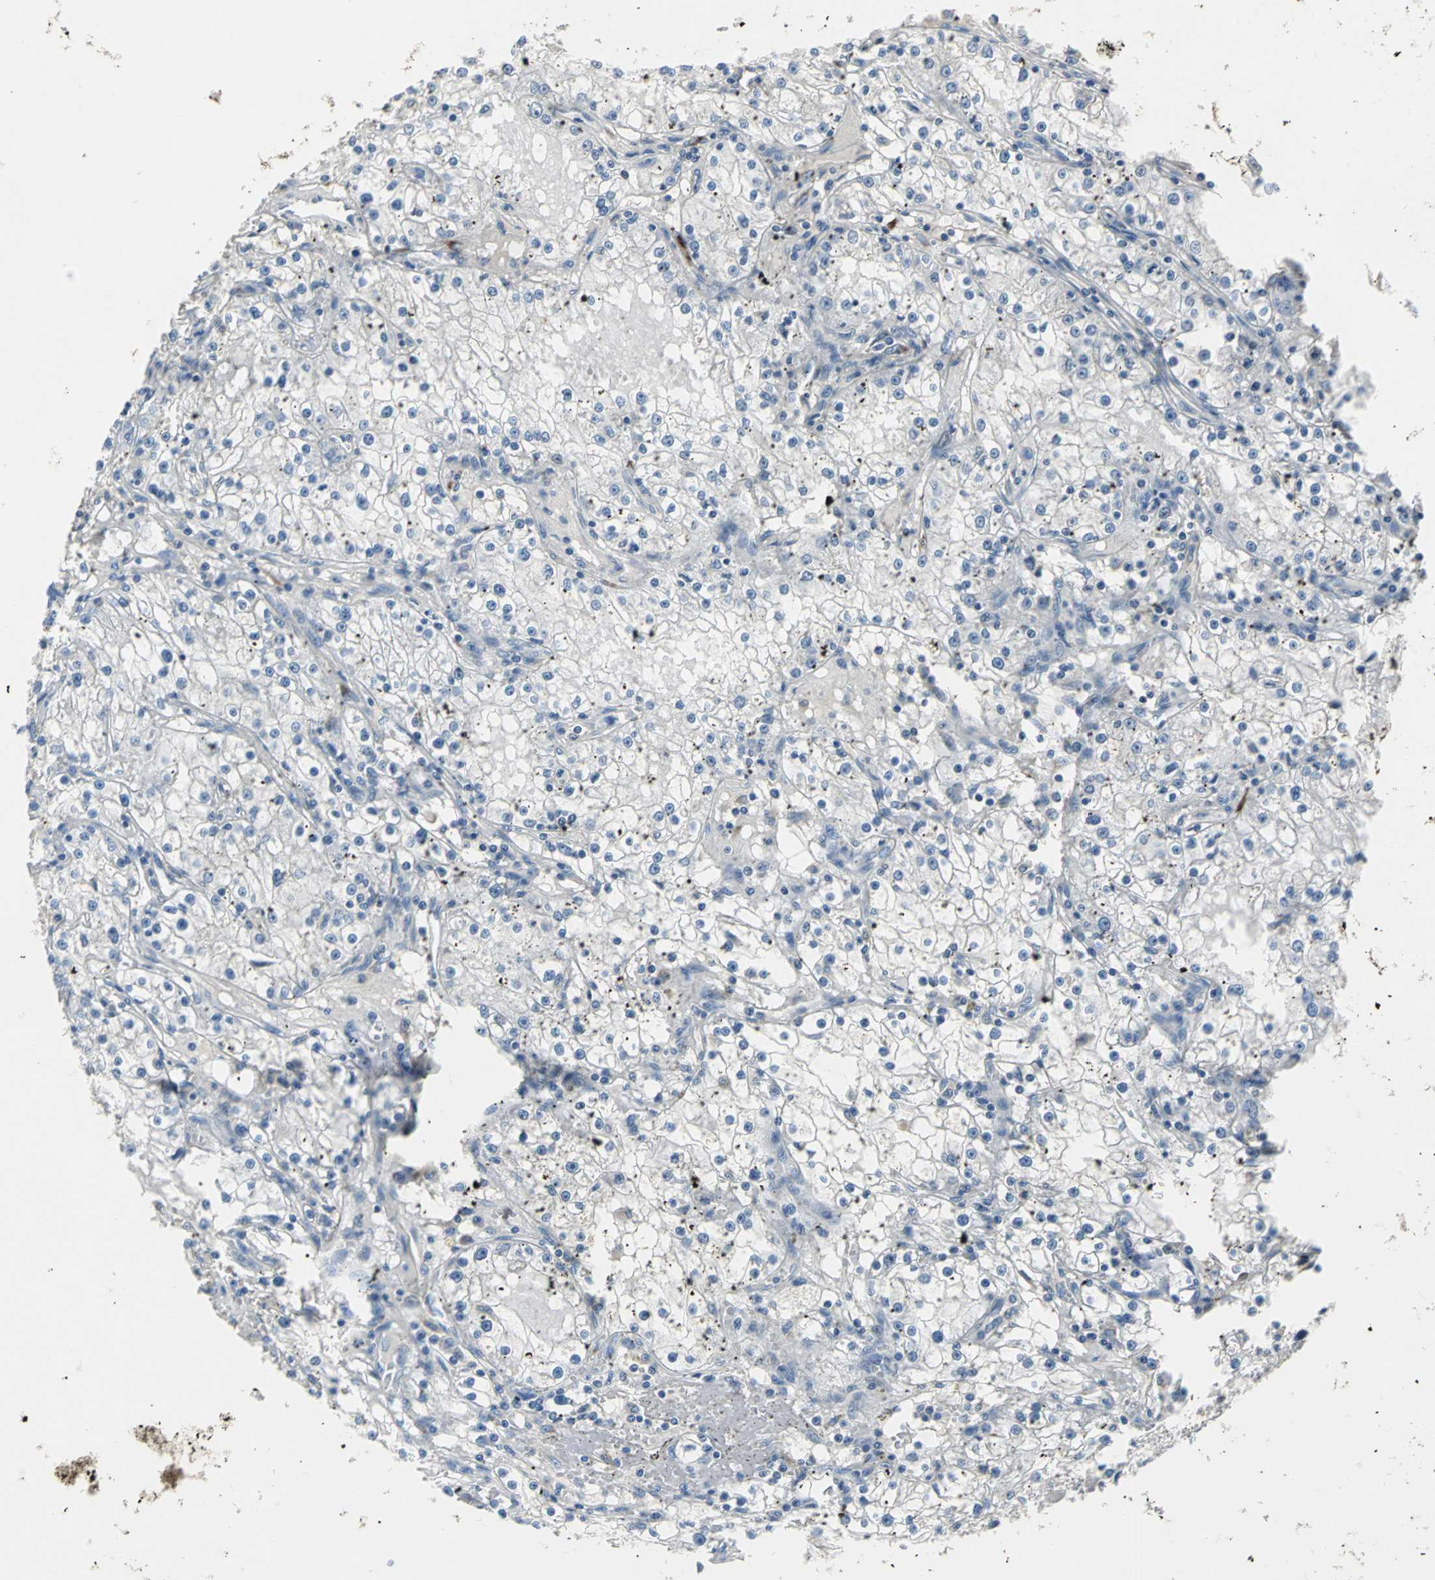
{"staining": {"intensity": "negative", "quantity": "none", "location": "none"}, "tissue": "renal cancer", "cell_type": "Tumor cells", "image_type": "cancer", "snomed": [{"axis": "morphology", "description": "Adenocarcinoma, NOS"}, {"axis": "topography", "description": "Kidney"}], "caption": "An IHC image of adenocarcinoma (renal) is shown. There is no staining in tumor cells of adenocarcinoma (renal). The staining was performed using DAB (3,3'-diaminobenzidine) to visualize the protein expression in brown, while the nuclei were stained in blue with hematoxylin (Magnification: 20x).", "gene": "EFNB3", "patient": {"sex": "male", "age": 56}}